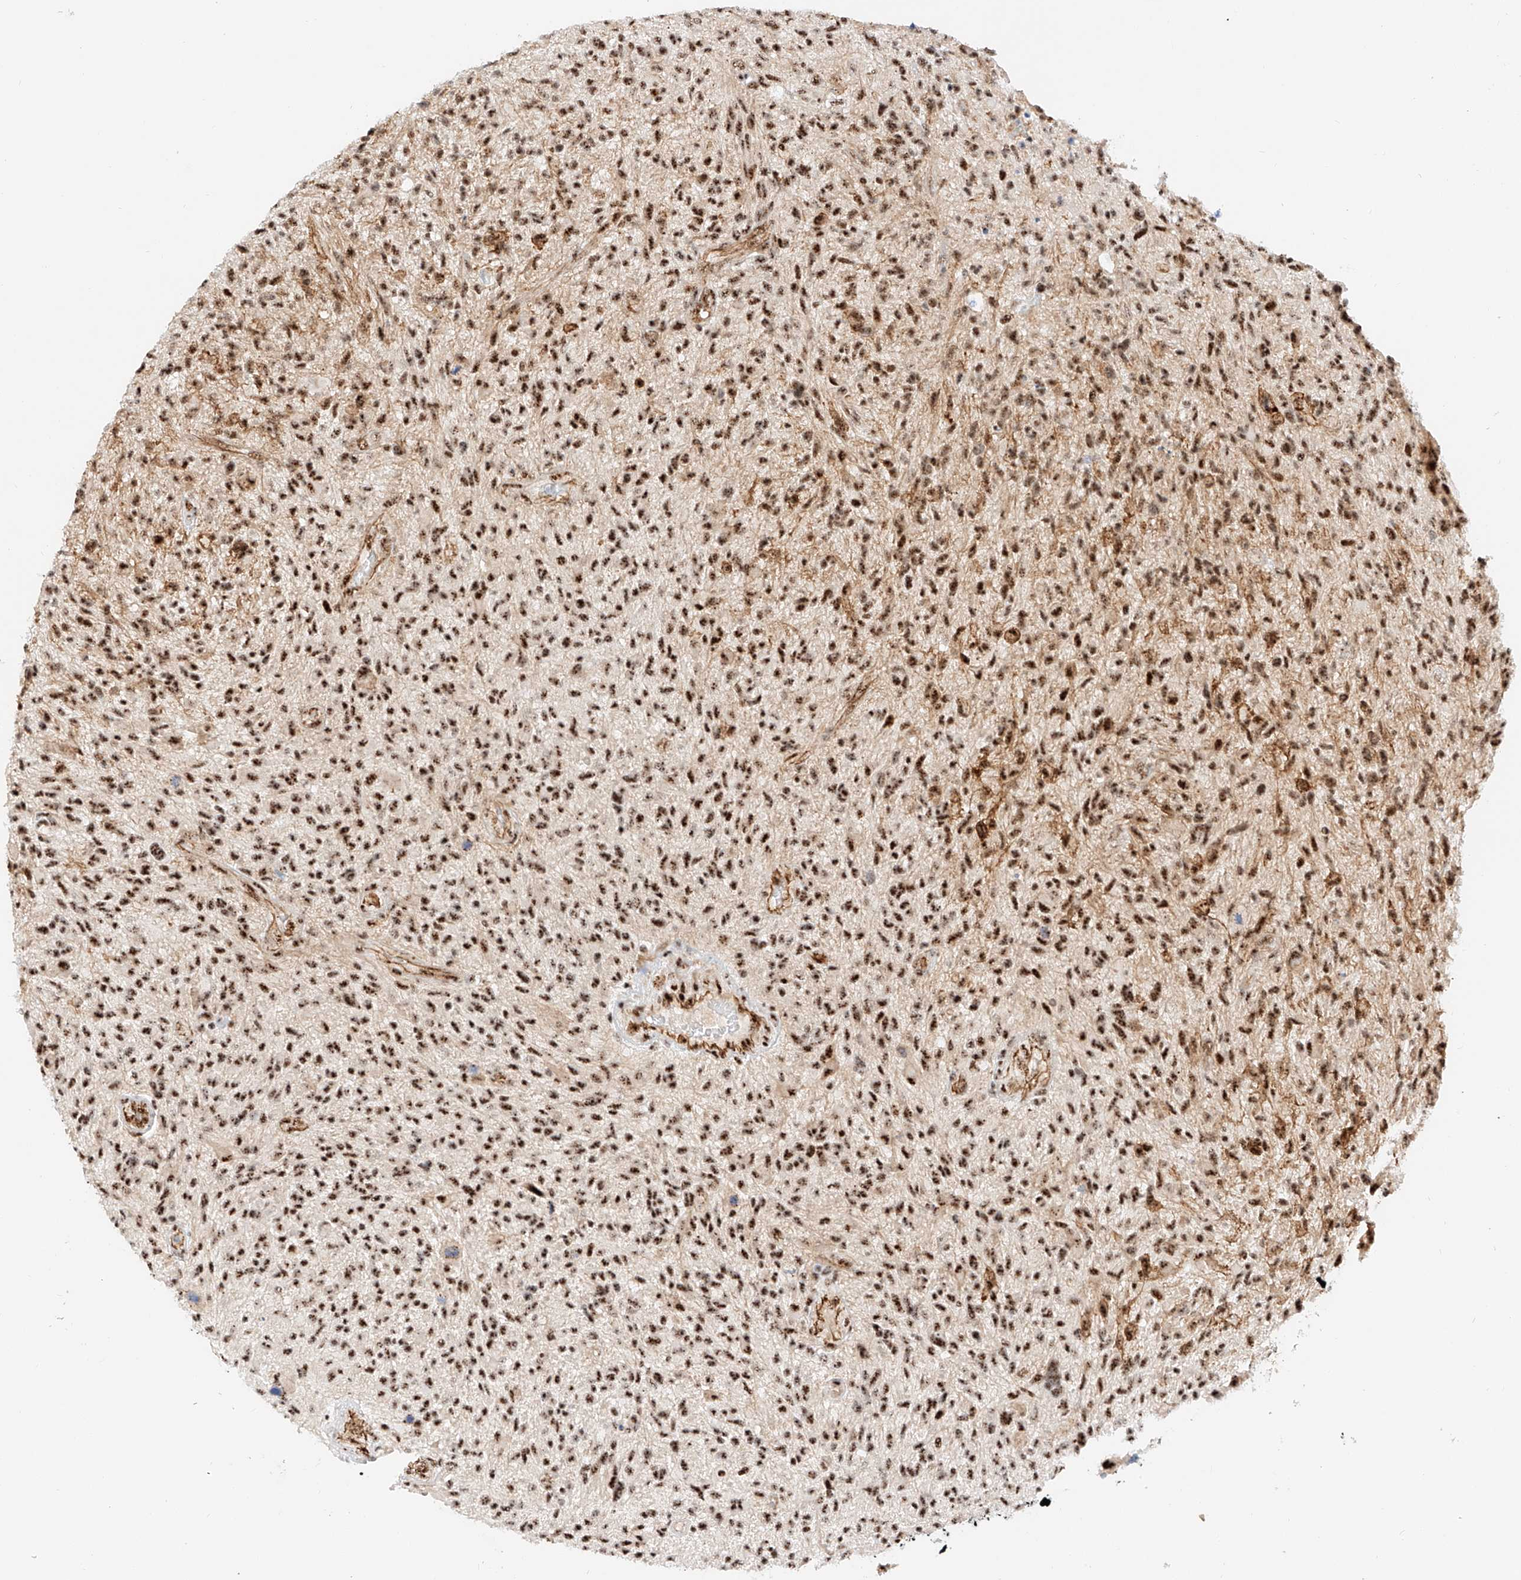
{"staining": {"intensity": "strong", "quantity": ">75%", "location": "nuclear"}, "tissue": "glioma", "cell_type": "Tumor cells", "image_type": "cancer", "snomed": [{"axis": "morphology", "description": "Glioma, malignant, High grade"}, {"axis": "topography", "description": "Brain"}], "caption": "Strong nuclear protein staining is present in about >75% of tumor cells in glioma. Using DAB (3,3'-diaminobenzidine) (brown) and hematoxylin (blue) stains, captured at high magnification using brightfield microscopy.", "gene": "ATXN7L2", "patient": {"sex": "male", "age": 47}}